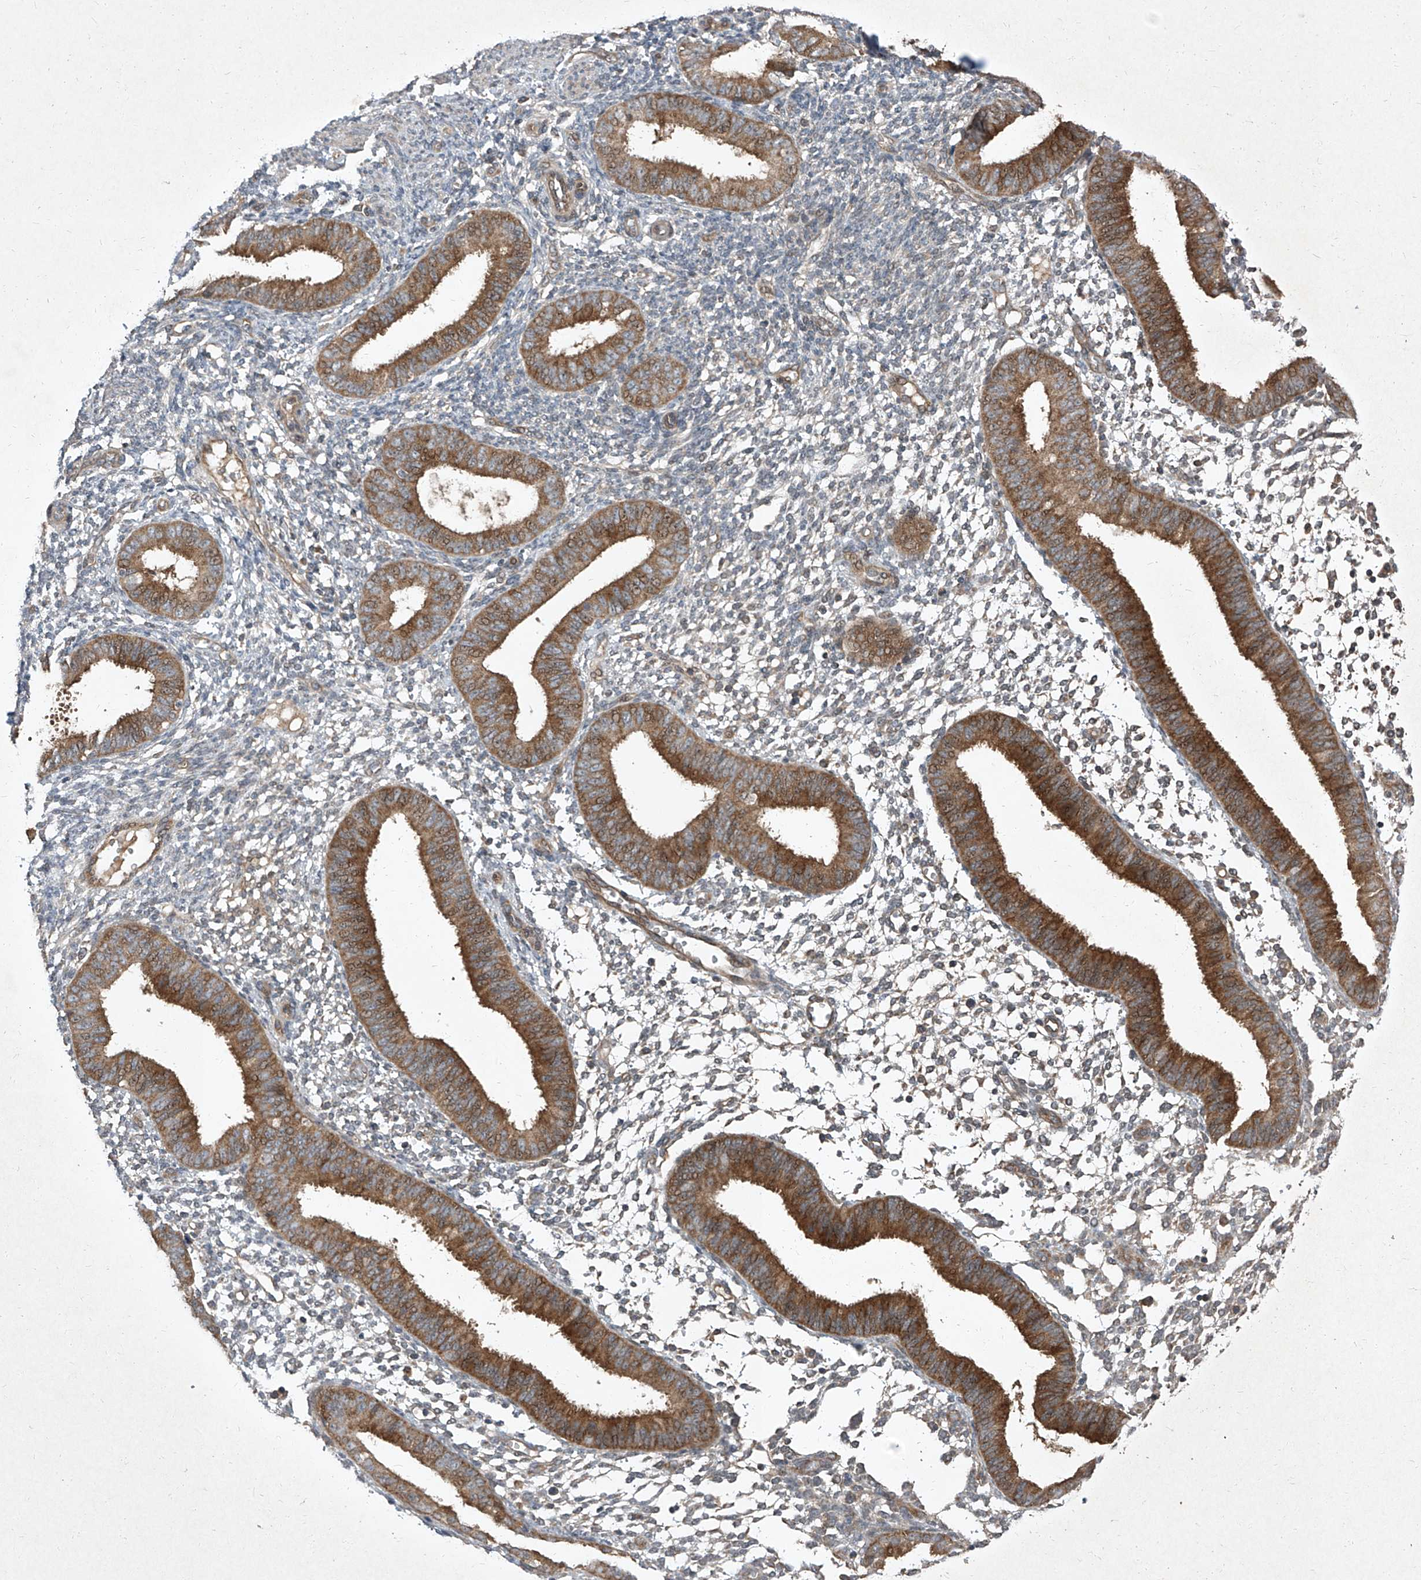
{"staining": {"intensity": "weak", "quantity": "<25%", "location": "cytoplasmic/membranous"}, "tissue": "endometrium", "cell_type": "Cells in endometrial stroma", "image_type": "normal", "snomed": [{"axis": "morphology", "description": "Normal tissue, NOS"}, {"axis": "topography", "description": "Uterus"}, {"axis": "topography", "description": "Endometrium"}], "caption": "Cells in endometrial stroma show no significant protein staining in benign endometrium. Nuclei are stained in blue.", "gene": "CCN1", "patient": {"sex": "female", "age": 48}}